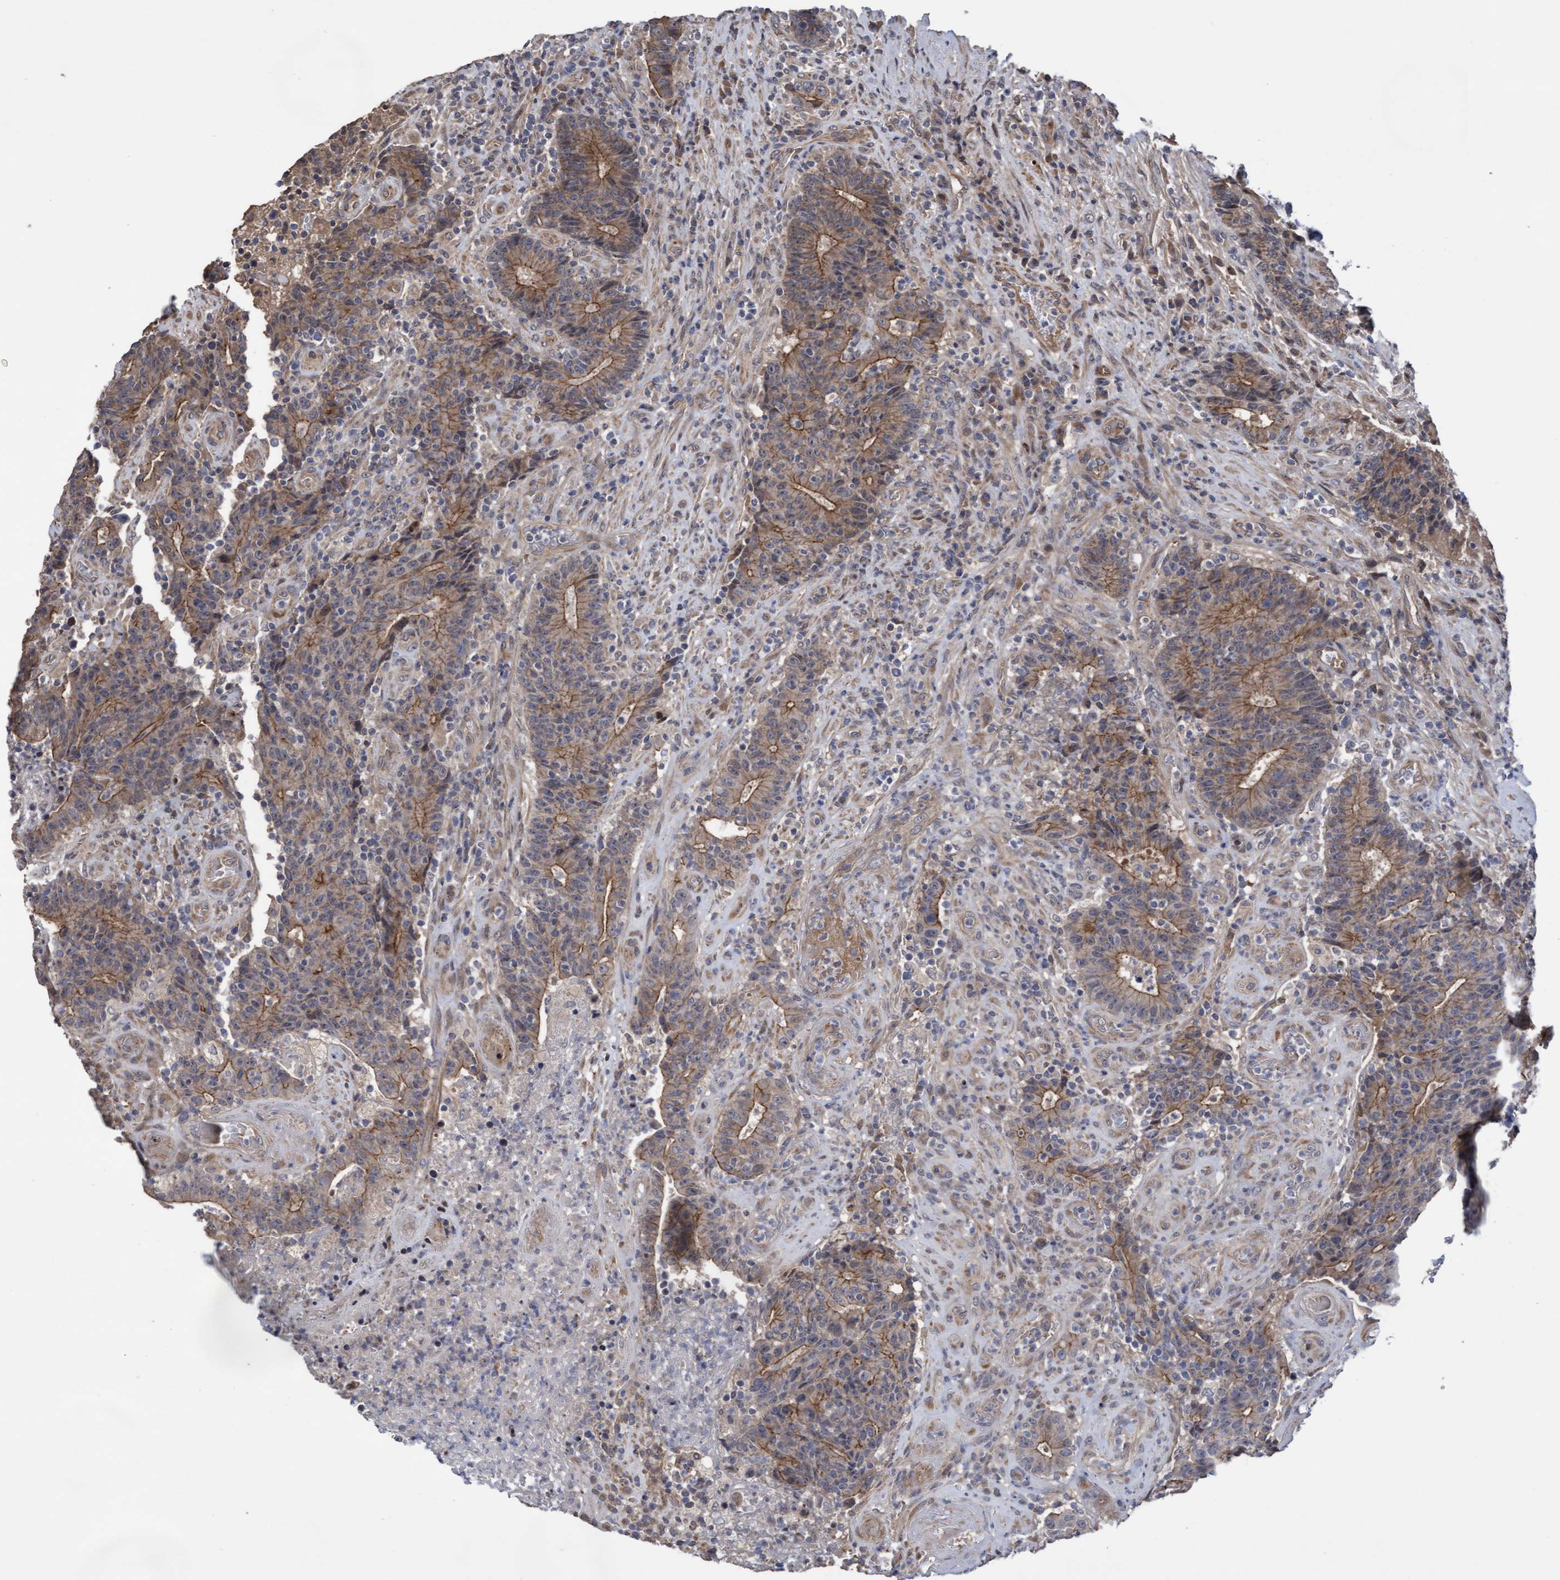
{"staining": {"intensity": "moderate", "quantity": ">75%", "location": "cytoplasmic/membranous"}, "tissue": "colorectal cancer", "cell_type": "Tumor cells", "image_type": "cancer", "snomed": [{"axis": "morphology", "description": "Normal tissue, NOS"}, {"axis": "morphology", "description": "Adenocarcinoma, NOS"}, {"axis": "topography", "description": "Colon"}], "caption": "A brown stain labels moderate cytoplasmic/membranous expression of a protein in human colorectal cancer (adenocarcinoma) tumor cells.", "gene": "COBL", "patient": {"sex": "female", "age": 75}}